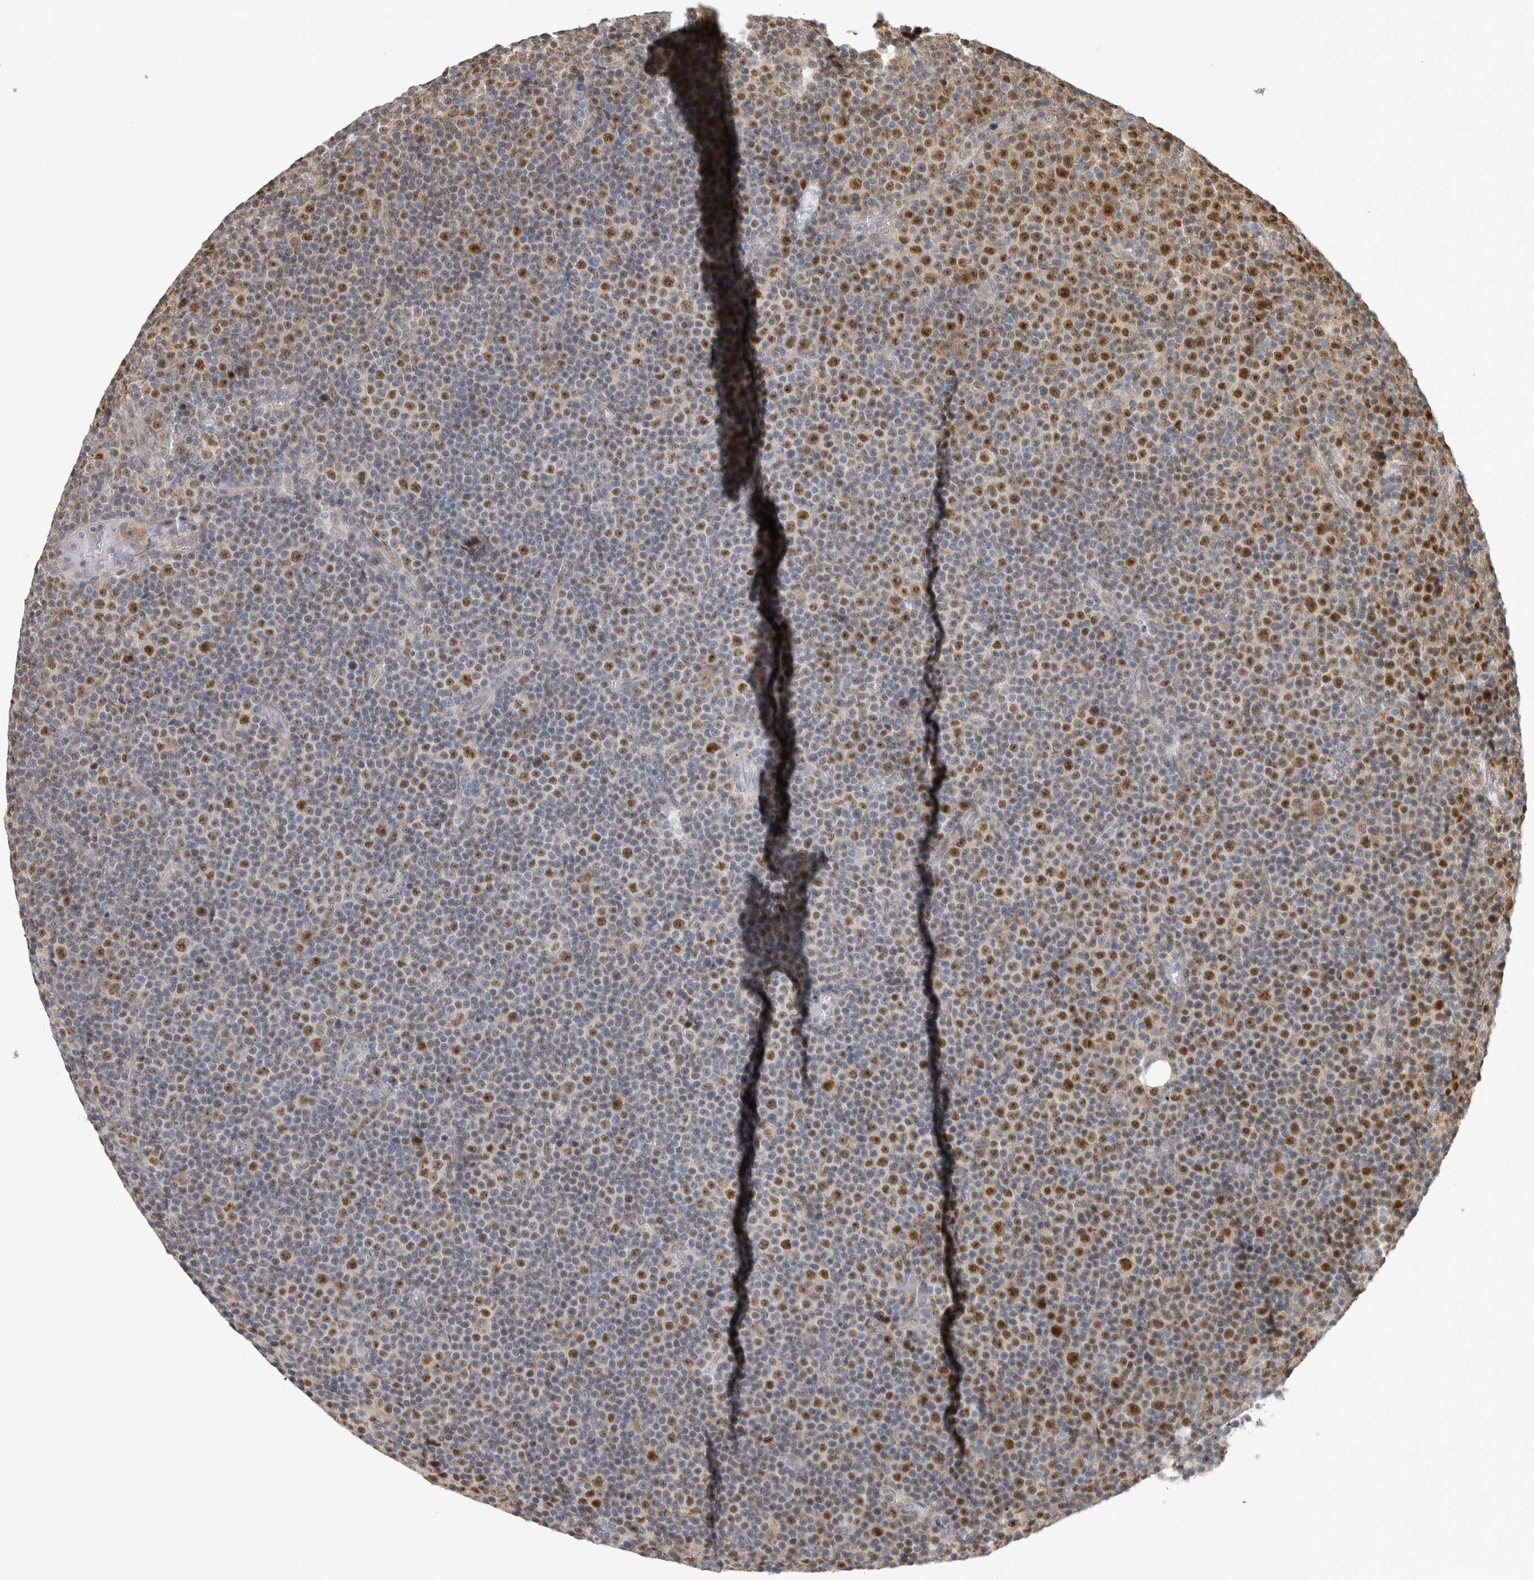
{"staining": {"intensity": "moderate", "quantity": "25%-75%", "location": "nuclear"}, "tissue": "lymphoma", "cell_type": "Tumor cells", "image_type": "cancer", "snomed": [{"axis": "morphology", "description": "Malignant lymphoma, non-Hodgkin's type, Low grade"}, {"axis": "topography", "description": "Lymph node"}], "caption": "IHC image of neoplastic tissue: human low-grade malignant lymphoma, non-Hodgkin's type stained using IHC shows medium levels of moderate protein expression localized specifically in the nuclear of tumor cells, appearing as a nuclear brown color.", "gene": "NAB2", "patient": {"sex": "female", "age": 67}}